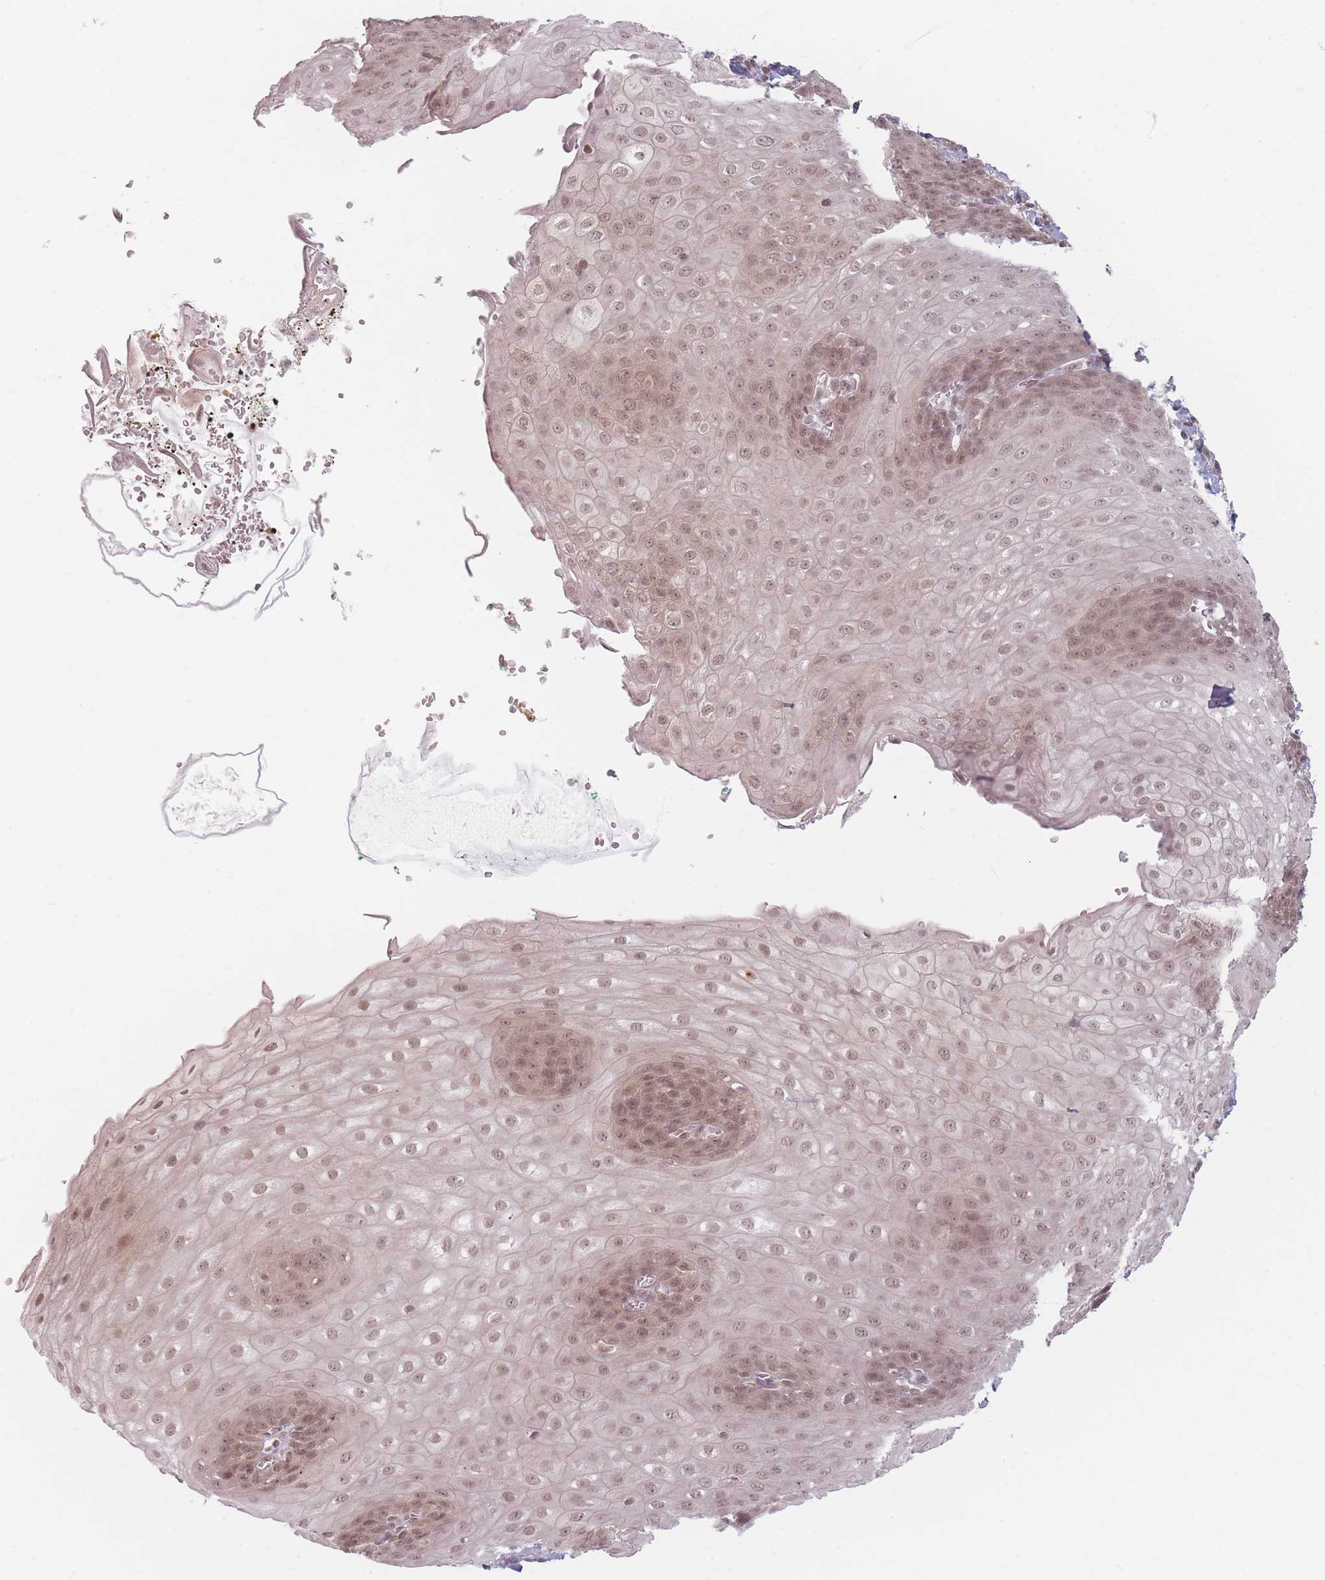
{"staining": {"intensity": "weak", "quantity": ">75%", "location": "nuclear"}, "tissue": "esophagus", "cell_type": "Squamous epithelial cells", "image_type": "normal", "snomed": [{"axis": "morphology", "description": "Normal tissue, NOS"}, {"axis": "topography", "description": "Esophagus"}], "caption": "Human esophagus stained for a protein (brown) shows weak nuclear positive expression in about >75% of squamous epithelial cells.", "gene": "SPATA45", "patient": {"sex": "male", "age": 71}}